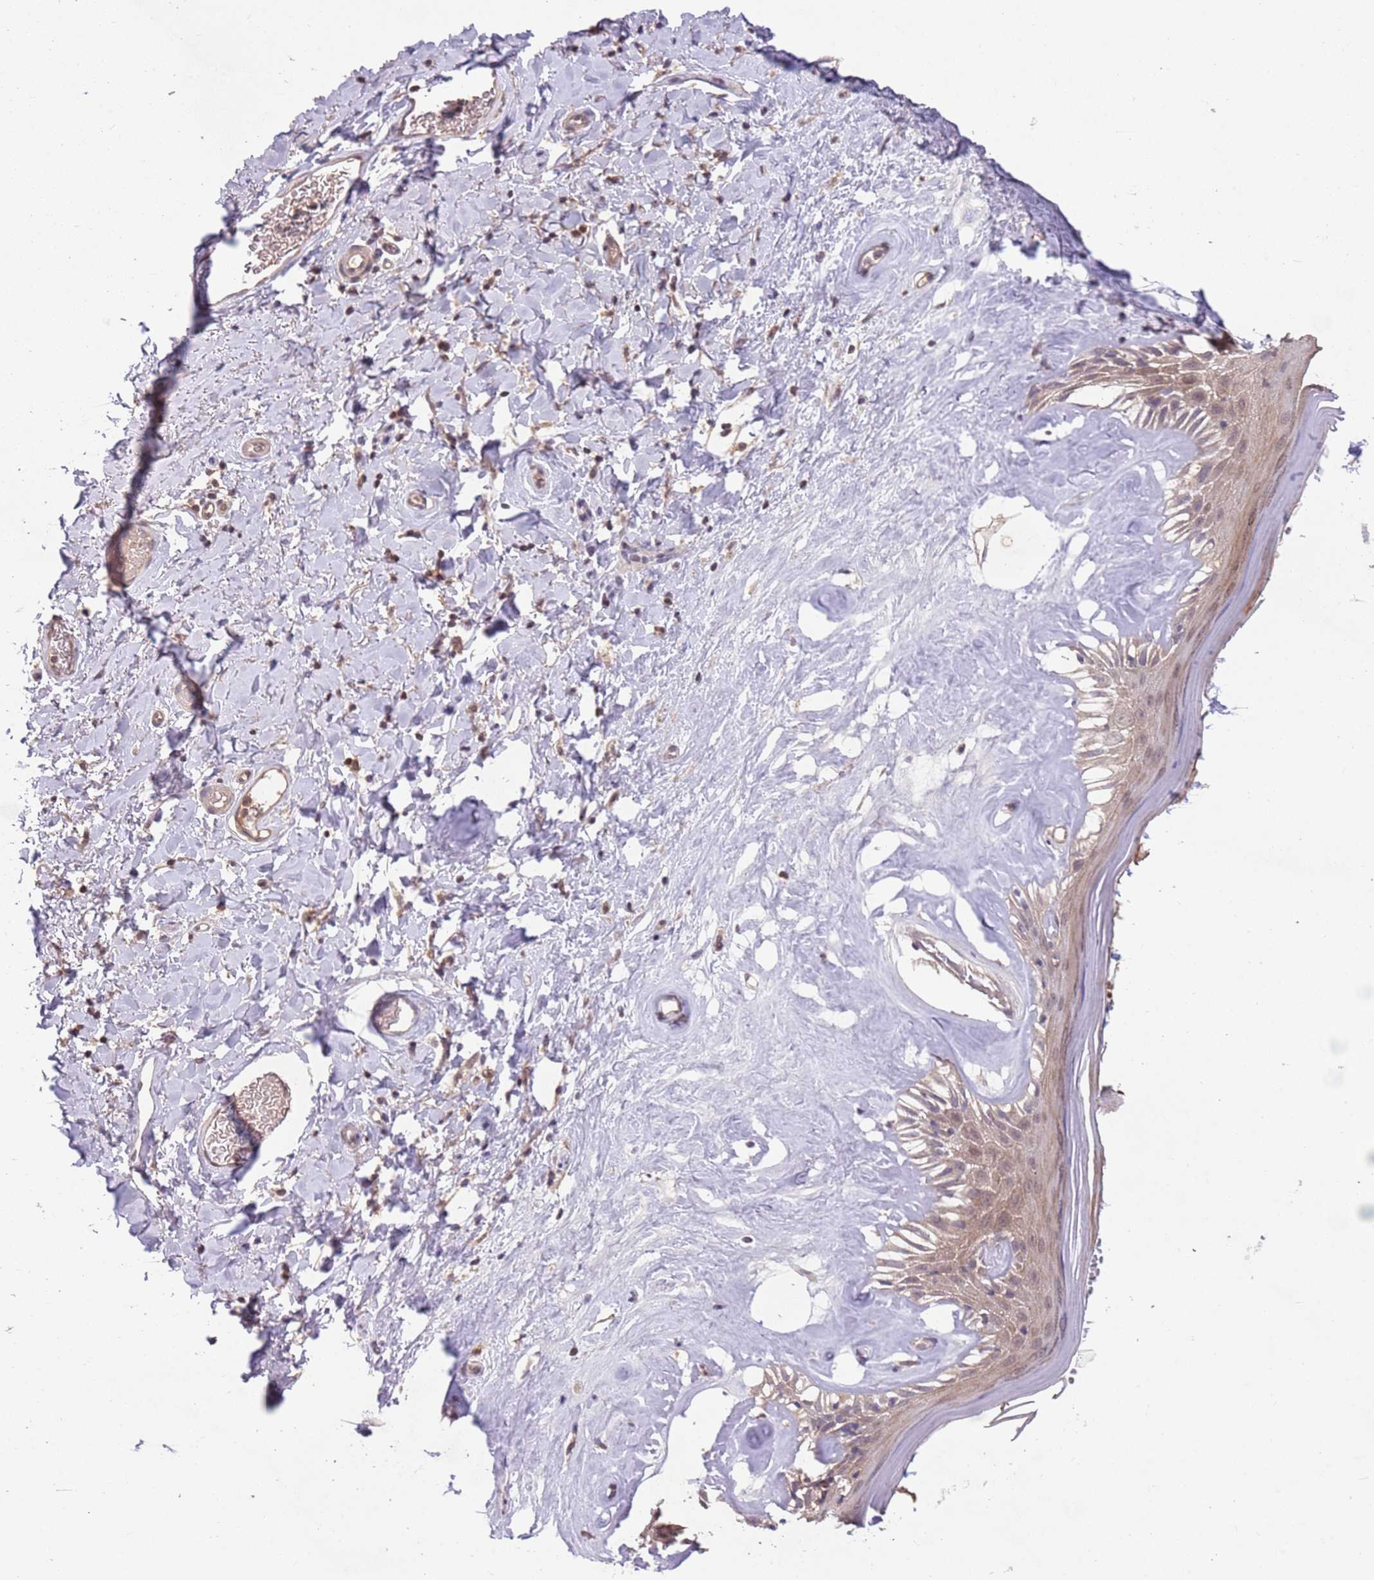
{"staining": {"intensity": "moderate", "quantity": ">75%", "location": "cytoplasmic/membranous"}, "tissue": "skin", "cell_type": "Epidermal cells", "image_type": "normal", "snomed": [{"axis": "morphology", "description": "Normal tissue, NOS"}, {"axis": "morphology", "description": "Inflammation, NOS"}, {"axis": "topography", "description": "Vulva"}], "caption": "Immunohistochemical staining of unremarkable skin reveals medium levels of moderate cytoplasmic/membranous expression in about >75% of epidermal cells.", "gene": "MEI1", "patient": {"sex": "female", "age": 86}}